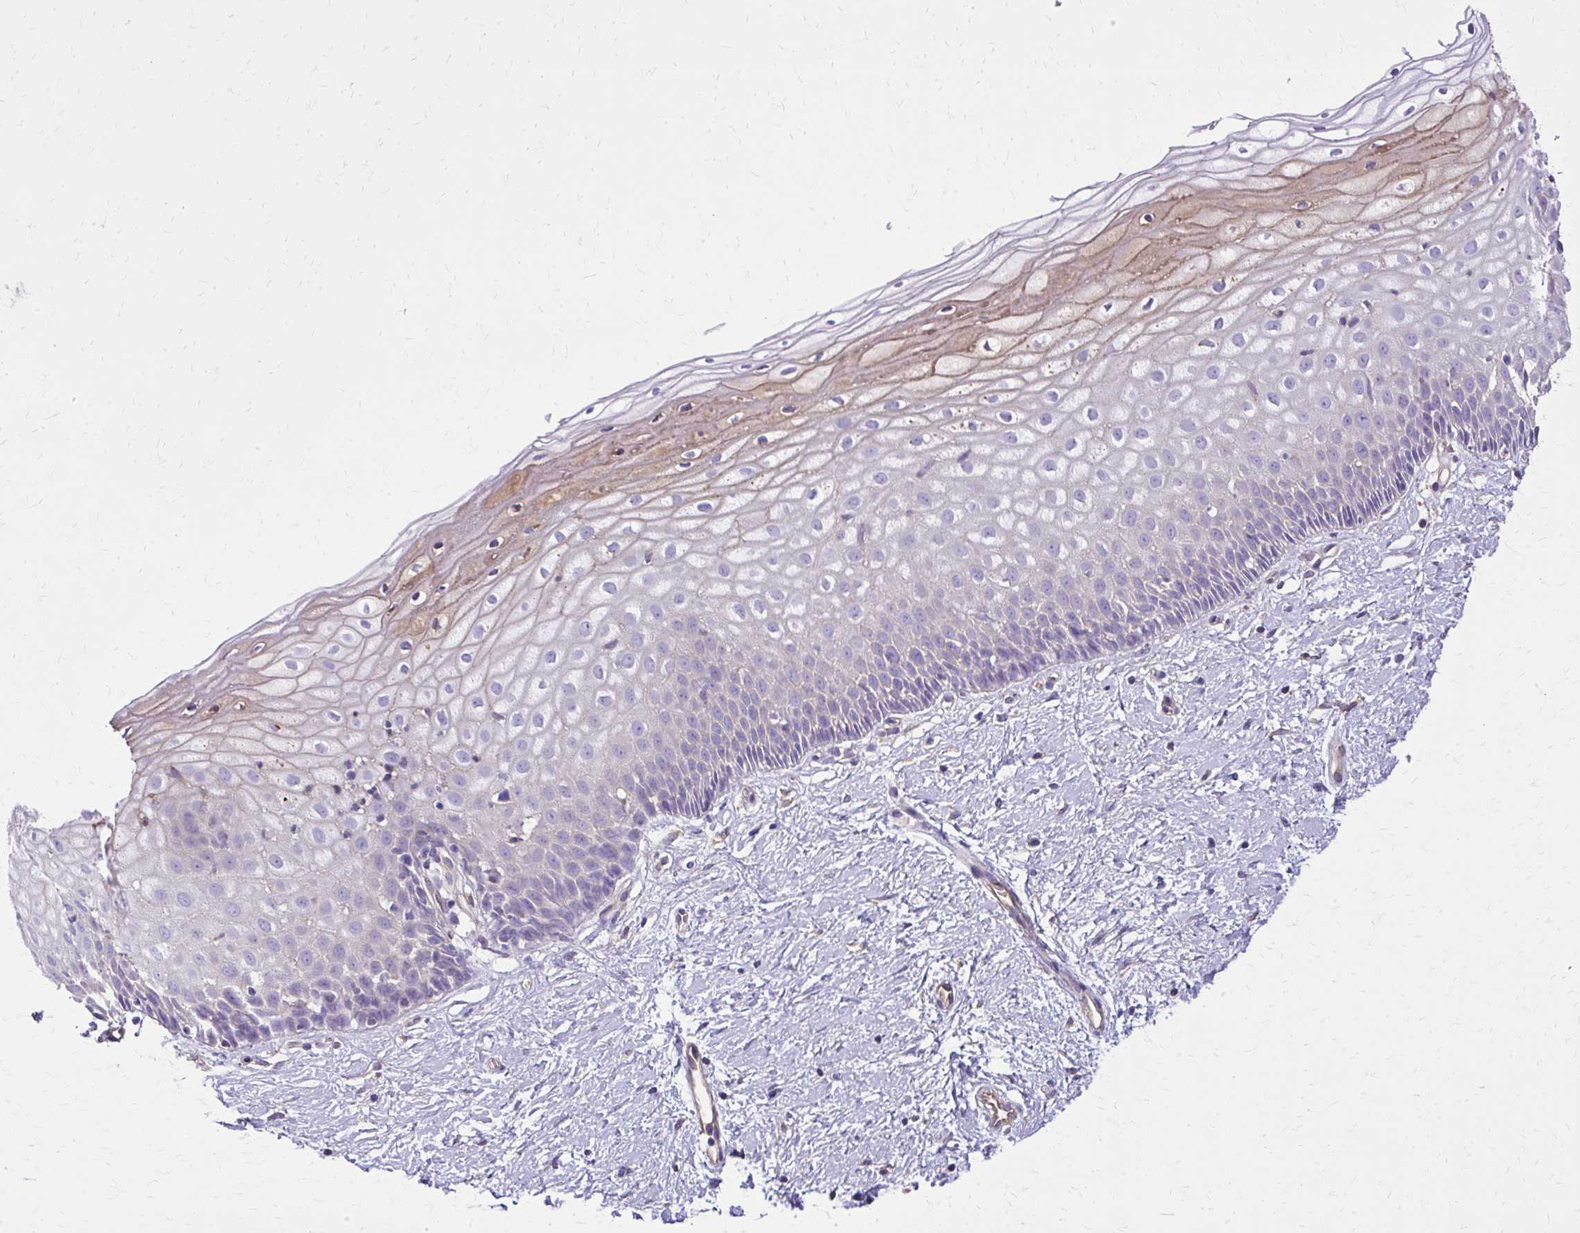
{"staining": {"intensity": "negative", "quantity": "none", "location": "none"}, "tissue": "cervix", "cell_type": "Glandular cells", "image_type": "normal", "snomed": [{"axis": "morphology", "description": "Normal tissue, NOS"}, {"axis": "topography", "description": "Cervix"}], "caption": "Protein analysis of benign cervix demonstrates no significant staining in glandular cells. Nuclei are stained in blue.", "gene": "RUNDC3B", "patient": {"sex": "female", "age": 36}}